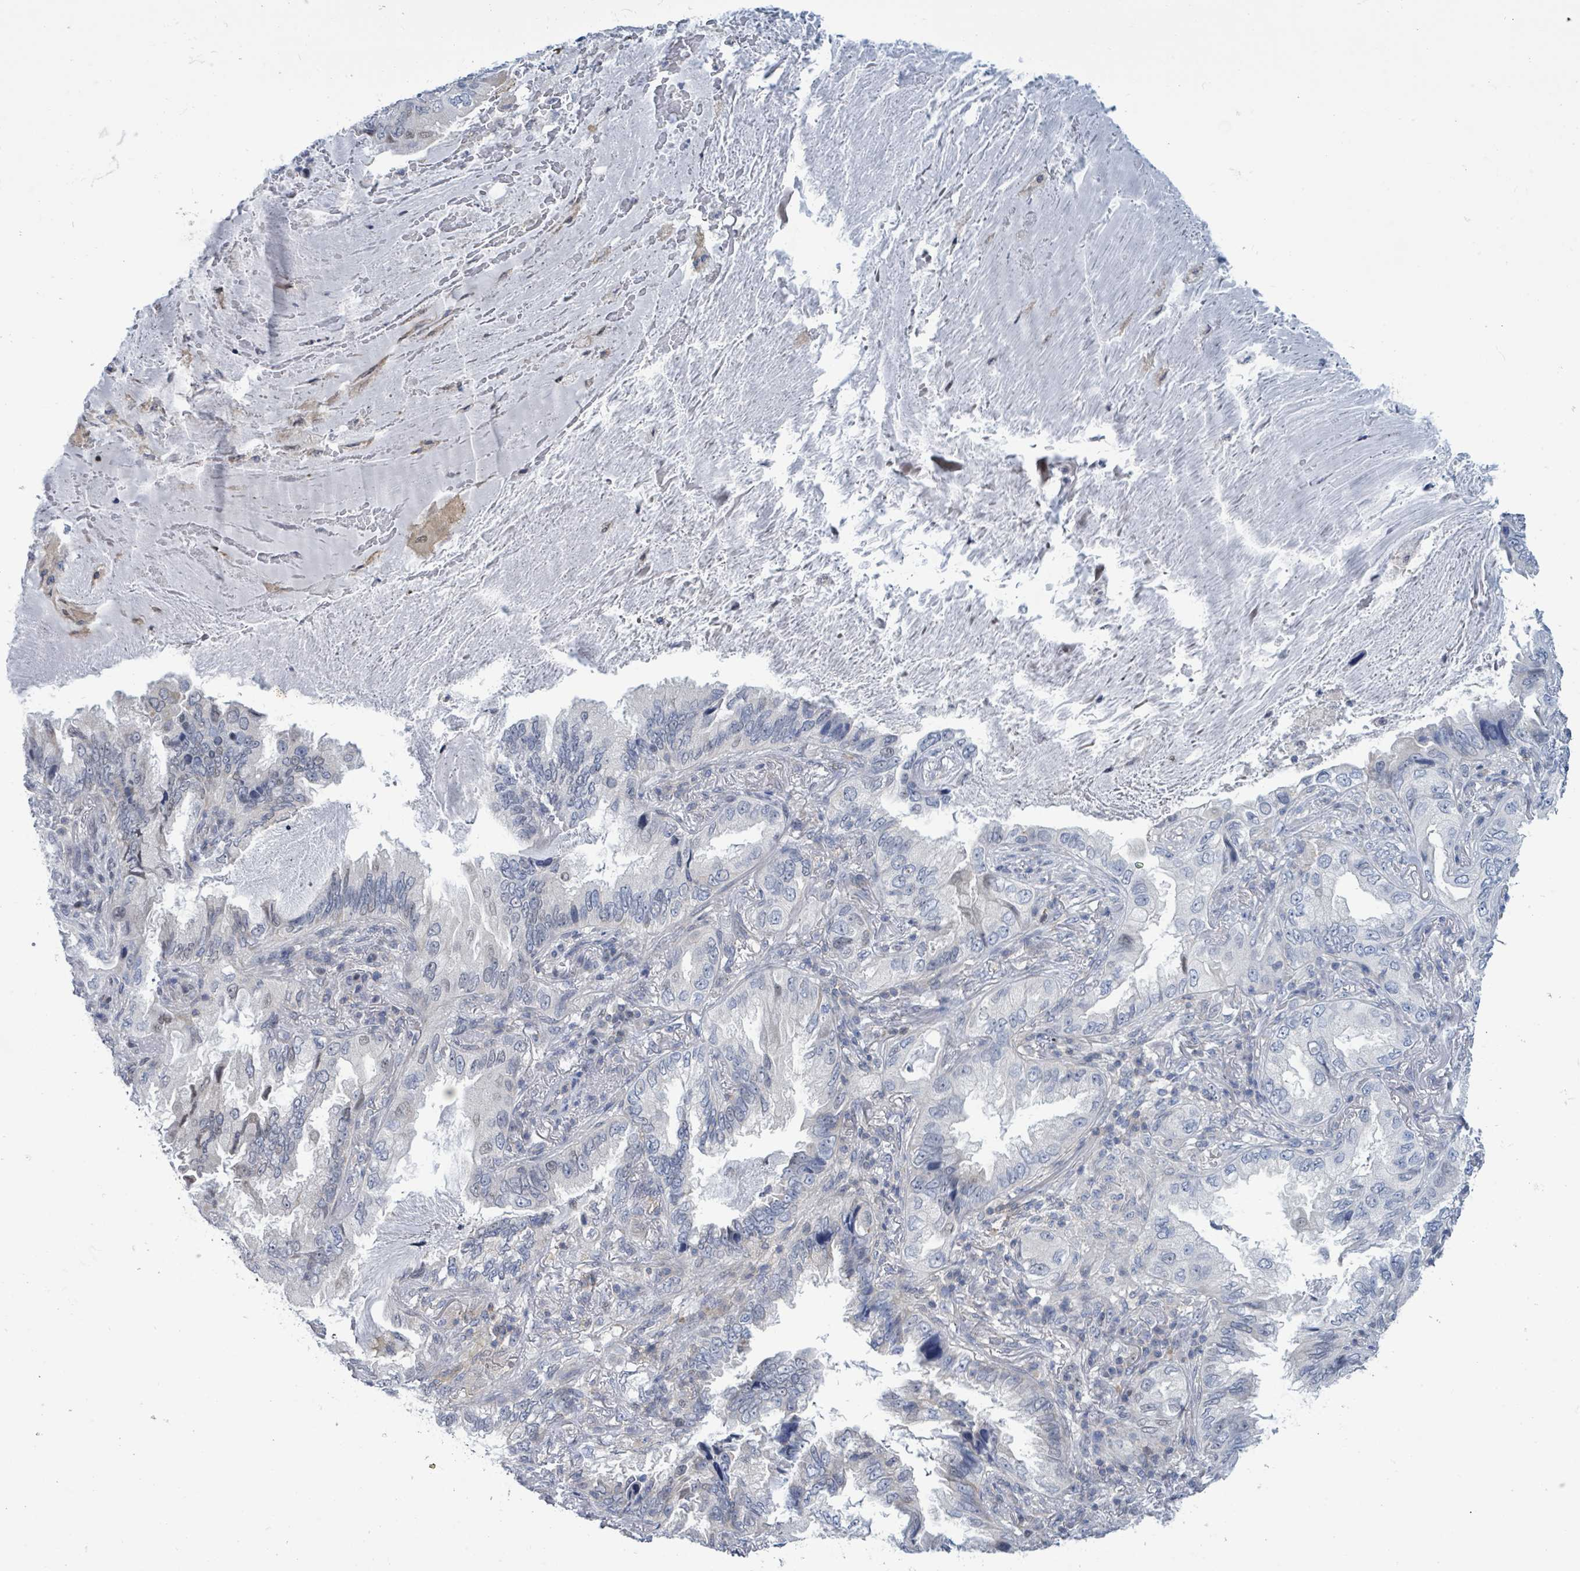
{"staining": {"intensity": "negative", "quantity": "none", "location": "none"}, "tissue": "lung cancer", "cell_type": "Tumor cells", "image_type": "cancer", "snomed": [{"axis": "morphology", "description": "Adenocarcinoma, NOS"}, {"axis": "topography", "description": "Lung"}], "caption": "IHC of lung cancer displays no positivity in tumor cells. (DAB IHC with hematoxylin counter stain).", "gene": "DGKZ", "patient": {"sex": "female", "age": 69}}